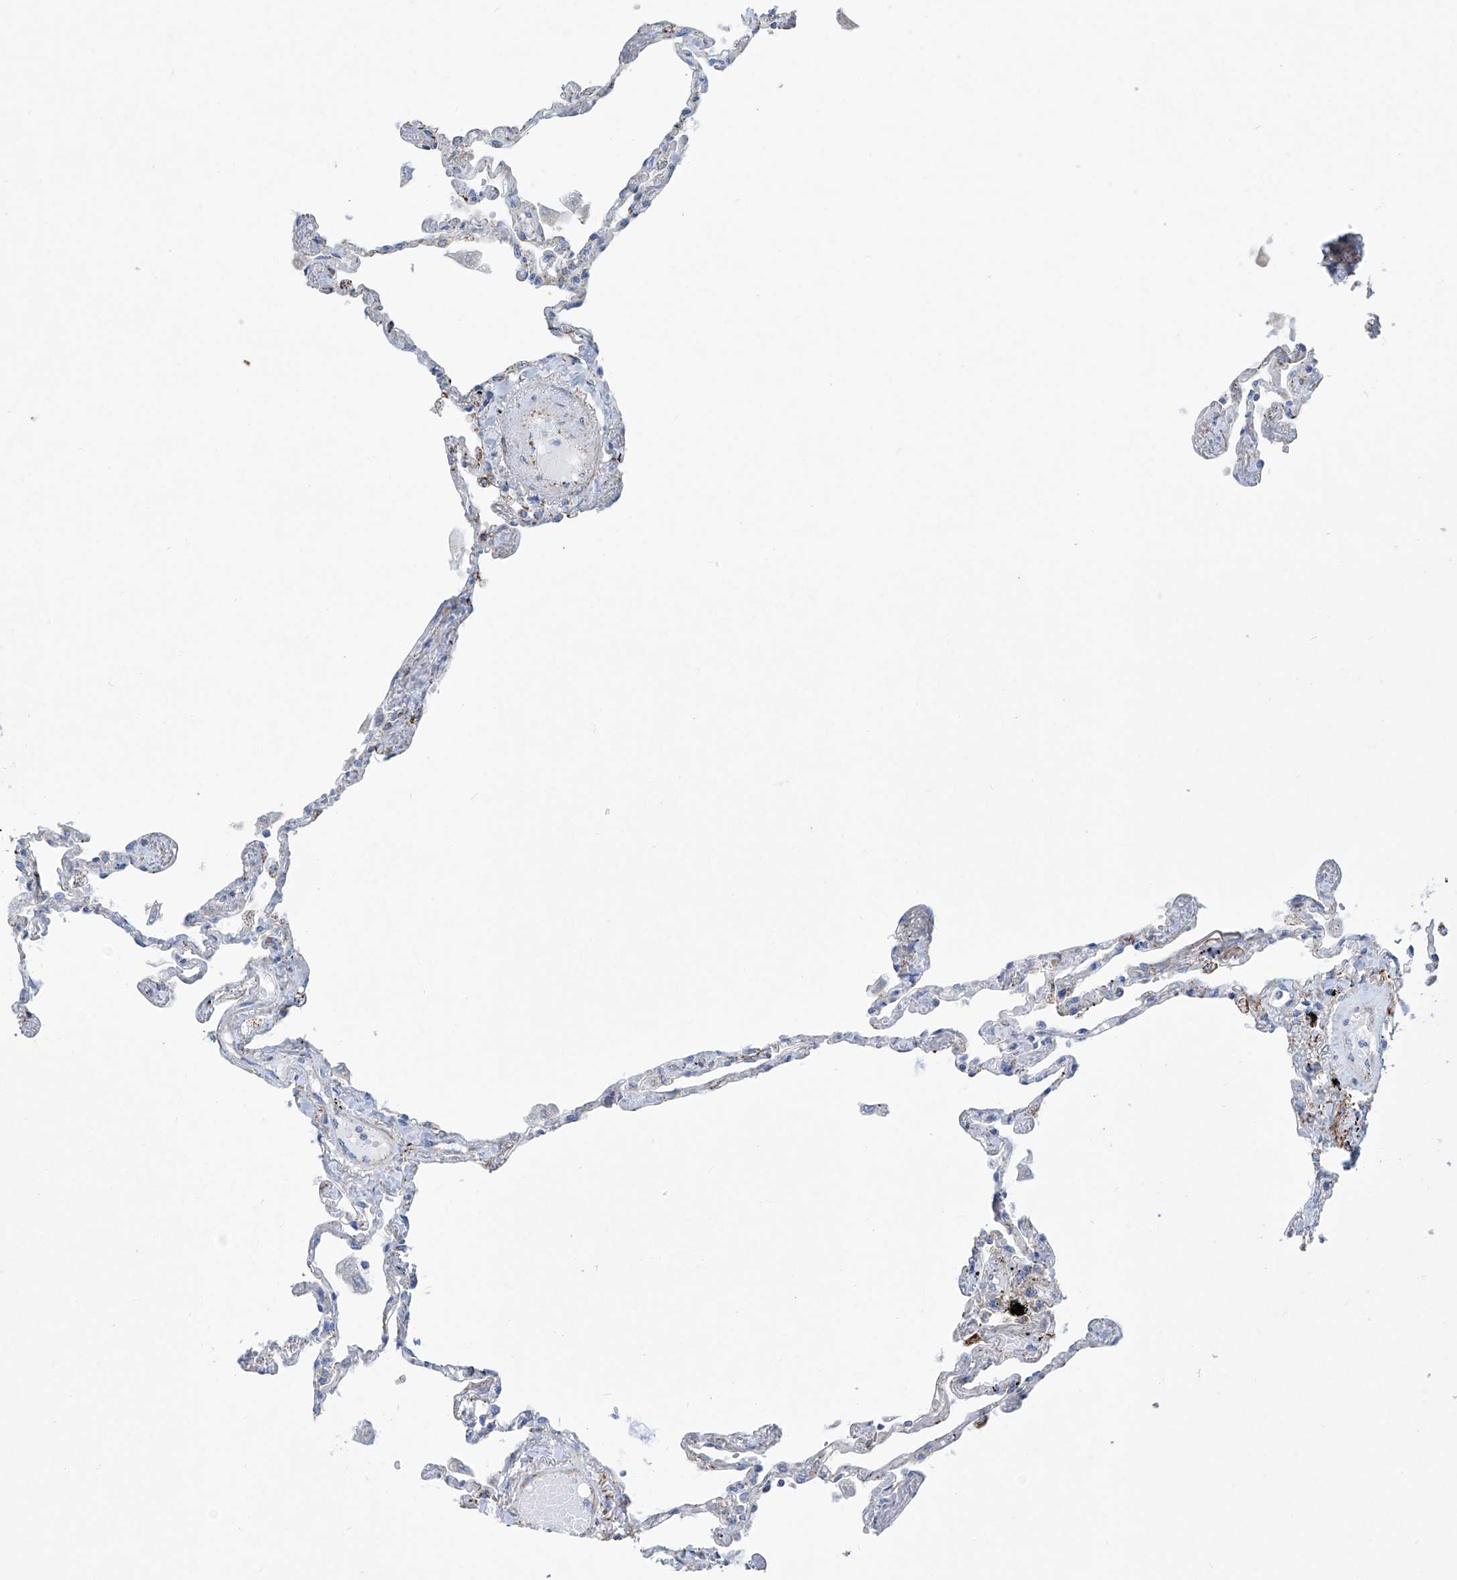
{"staining": {"intensity": "weak", "quantity": "<25%", "location": "cytoplasmic/membranous"}, "tissue": "lung", "cell_type": "Alveolar cells", "image_type": "normal", "snomed": [{"axis": "morphology", "description": "Normal tissue, NOS"}, {"axis": "topography", "description": "Lung"}], "caption": "Lung stained for a protein using immunohistochemistry (IHC) displays no staining alveolar cells.", "gene": "ALDH6A1", "patient": {"sex": "female", "age": 67}}